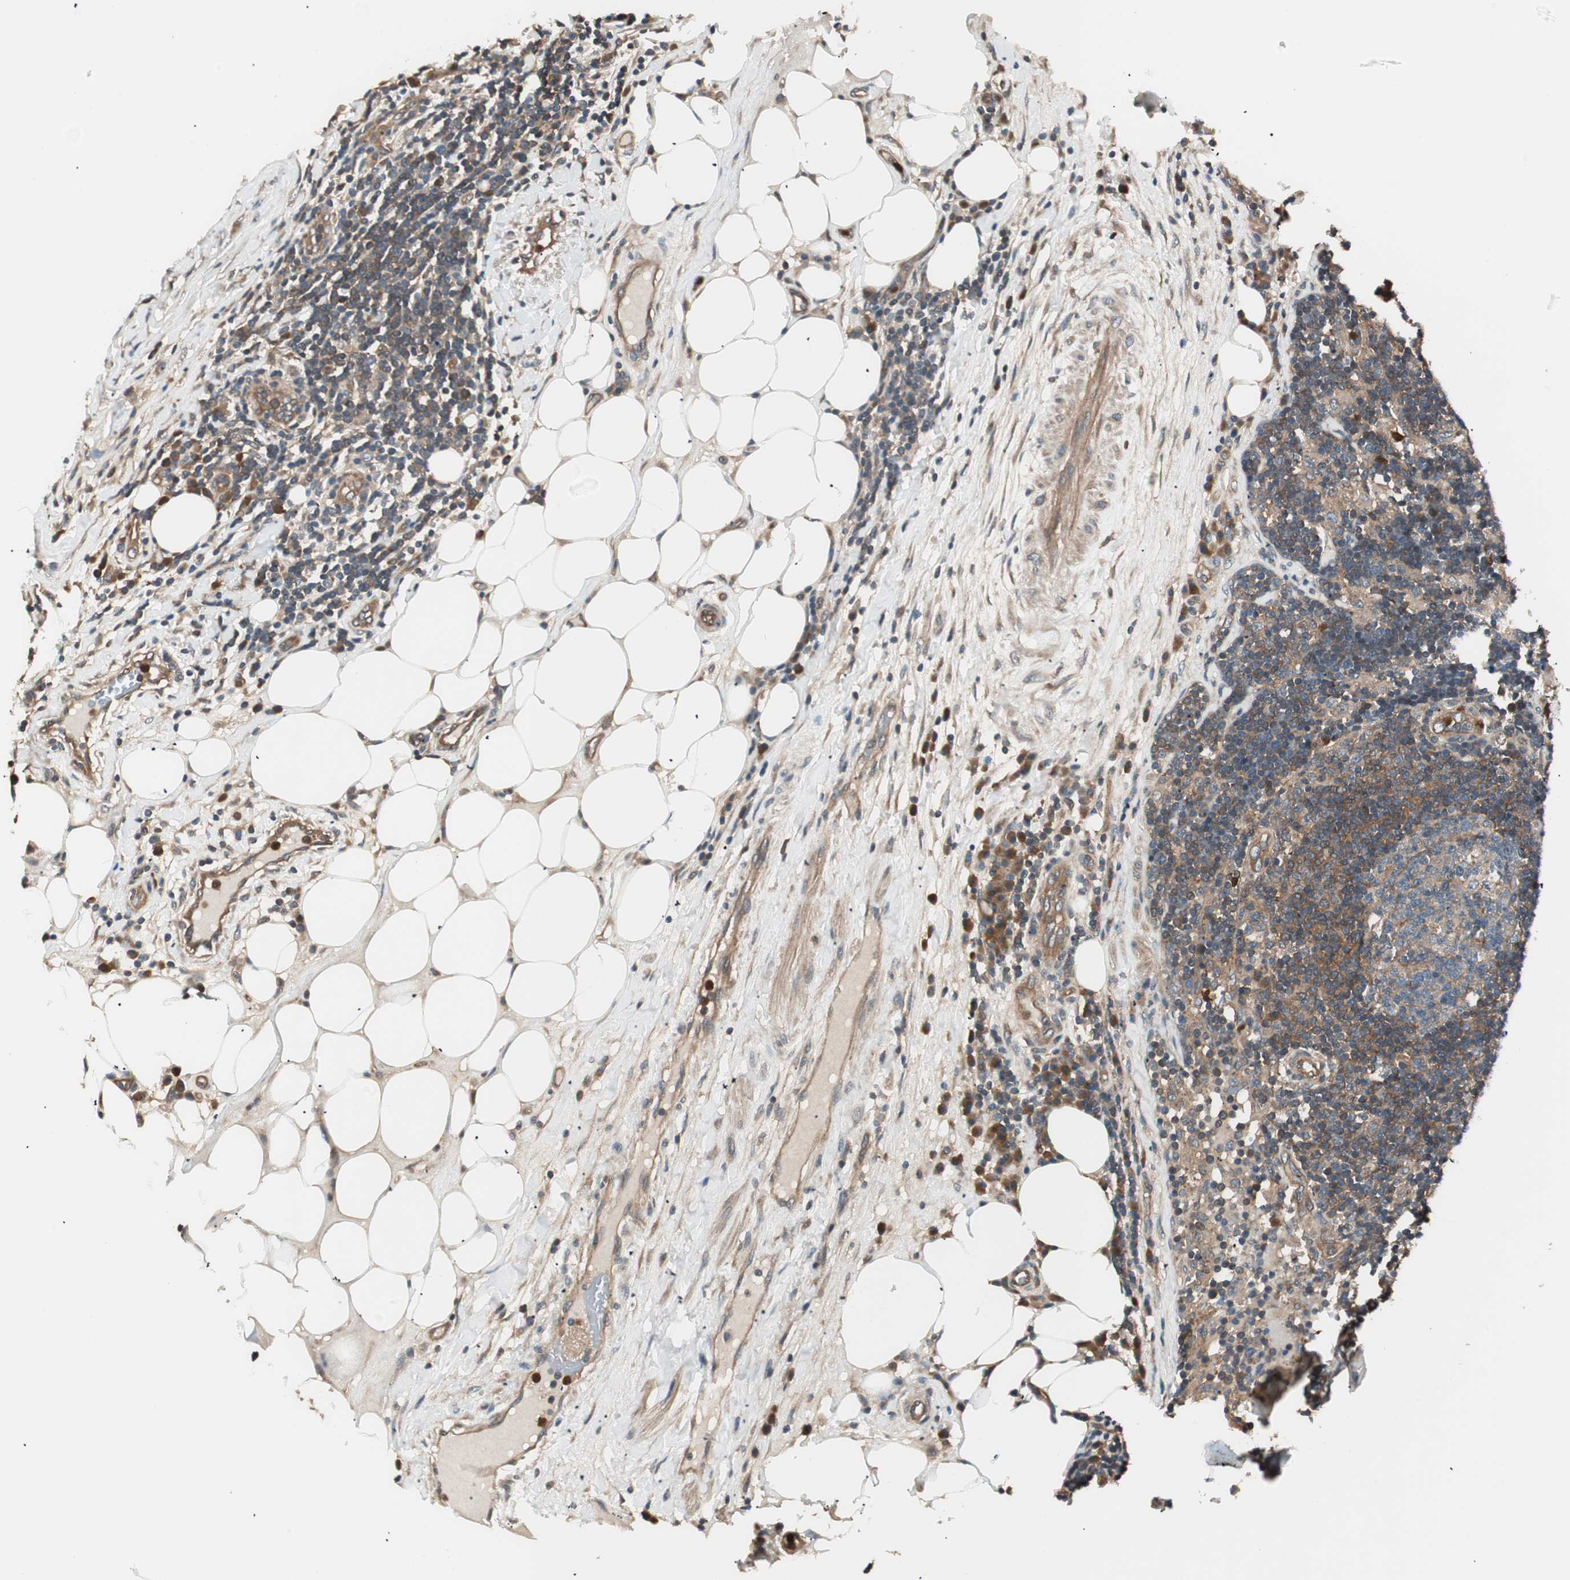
{"staining": {"intensity": "moderate", "quantity": ">75%", "location": "cytoplasmic/membranous"}, "tissue": "lymph node", "cell_type": "Germinal center cells", "image_type": "normal", "snomed": [{"axis": "morphology", "description": "Normal tissue, NOS"}, {"axis": "morphology", "description": "Squamous cell carcinoma, metastatic, NOS"}, {"axis": "topography", "description": "Lymph node"}], "caption": "Unremarkable lymph node reveals moderate cytoplasmic/membranous staining in about >75% of germinal center cells The staining was performed using DAB to visualize the protein expression in brown, while the nuclei were stained in blue with hematoxylin (Magnification: 20x)..", "gene": "TSG101", "patient": {"sex": "female", "age": 53}}